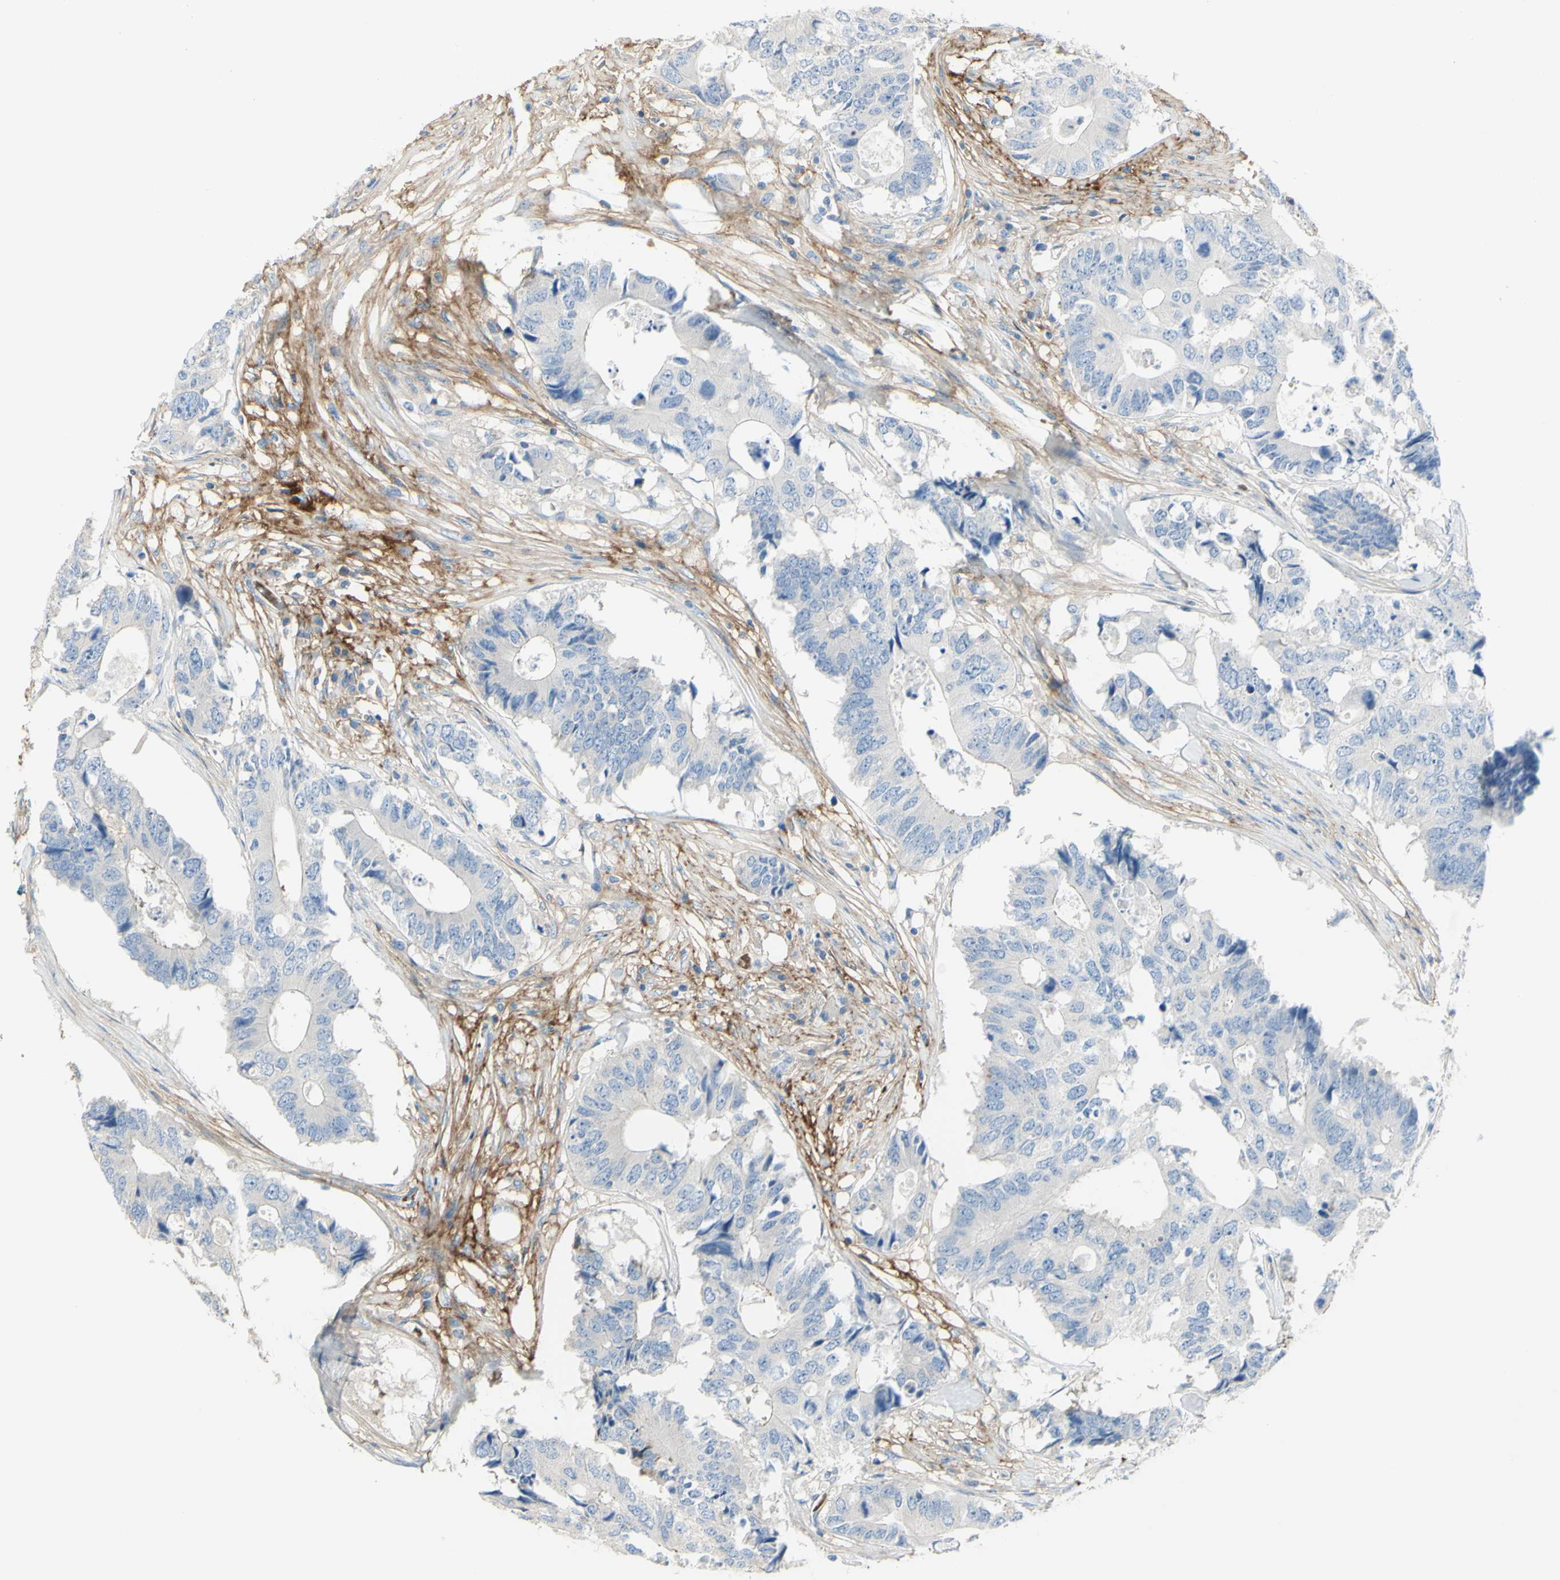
{"staining": {"intensity": "negative", "quantity": "none", "location": "none"}, "tissue": "colorectal cancer", "cell_type": "Tumor cells", "image_type": "cancer", "snomed": [{"axis": "morphology", "description": "Adenocarcinoma, NOS"}, {"axis": "topography", "description": "Colon"}], "caption": "Immunohistochemistry of human adenocarcinoma (colorectal) reveals no staining in tumor cells.", "gene": "NCBP2L", "patient": {"sex": "male", "age": 71}}